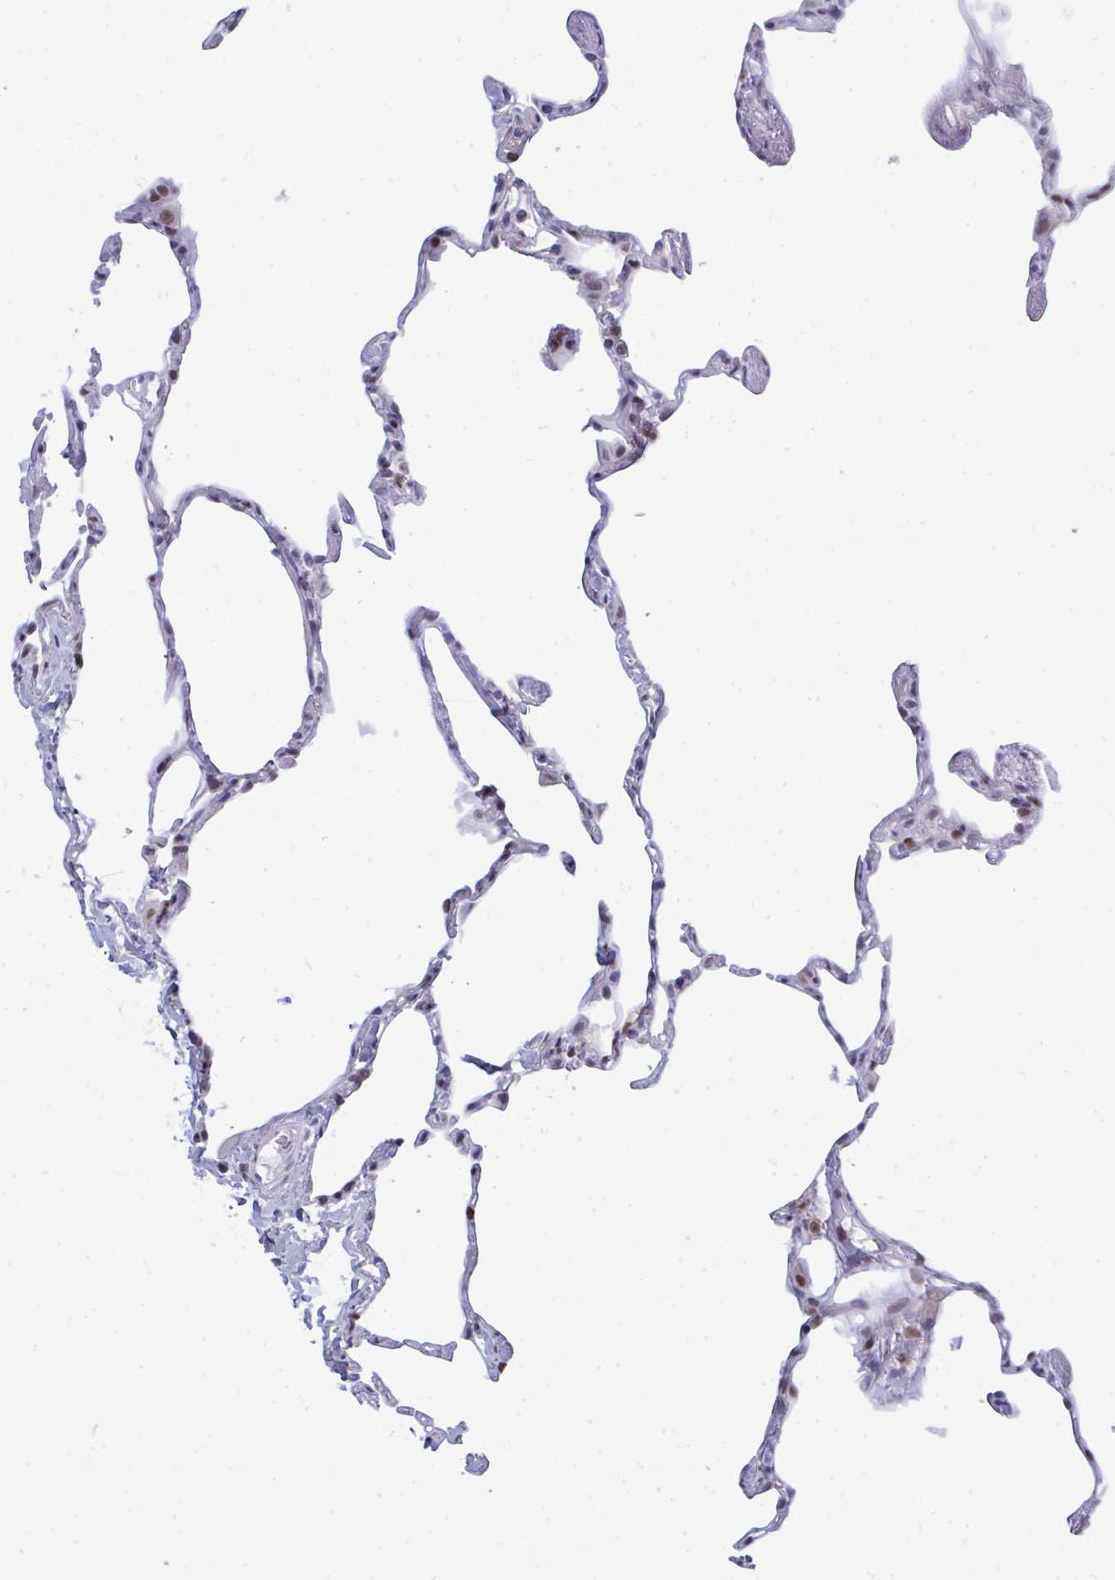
{"staining": {"intensity": "moderate", "quantity": "<25%", "location": "nuclear"}, "tissue": "lung", "cell_type": "Alveolar cells", "image_type": "normal", "snomed": [{"axis": "morphology", "description": "Normal tissue, NOS"}, {"axis": "topography", "description": "Lung"}], "caption": "A high-resolution micrograph shows immunohistochemistry (IHC) staining of benign lung, which shows moderate nuclear staining in approximately <25% of alveolar cells.", "gene": "TAB1", "patient": {"sex": "male", "age": 65}}